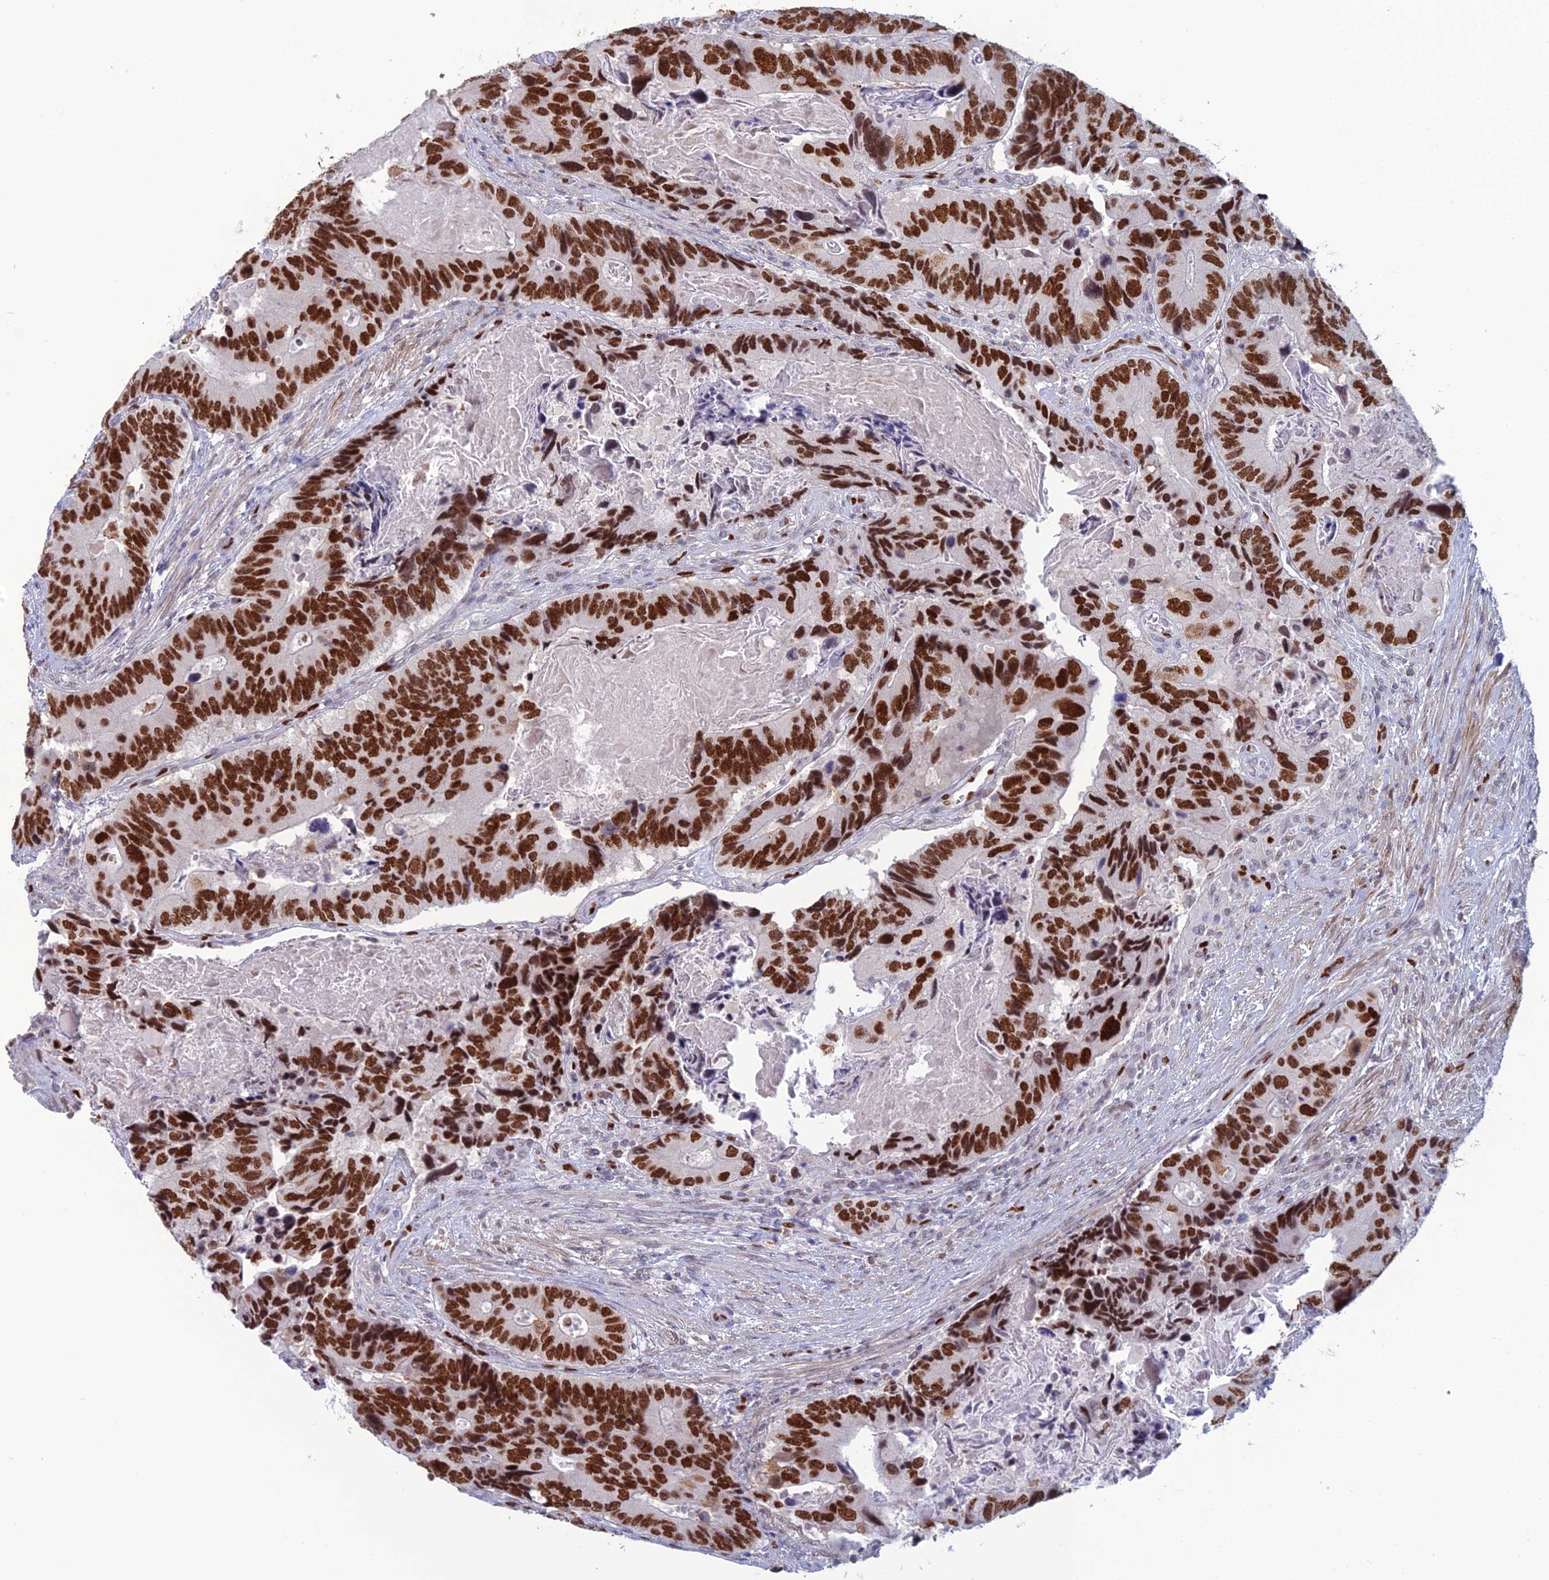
{"staining": {"intensity": "strong", "quantity": ">75%", "location": "nuclear"}, "tissue": "colorectal cancer", "cell_type": "Tumor cells", "image_type": "cancer", "snomed": [{"axis": "morphology", "description": "Adenocarcinoma, NOS"}, {"axis": "topography", "description": "Colon"}], "caption": "Protein staining of adenocarcinoma (colorectal) tissue shows strong nuclear expression in approximately >75% of tumor cells. Ihc stains the protein of interest in brown and the nuclei are stained blue.", "gene": "NOL4L", "patient": {"sex": "male", "age": 84}}